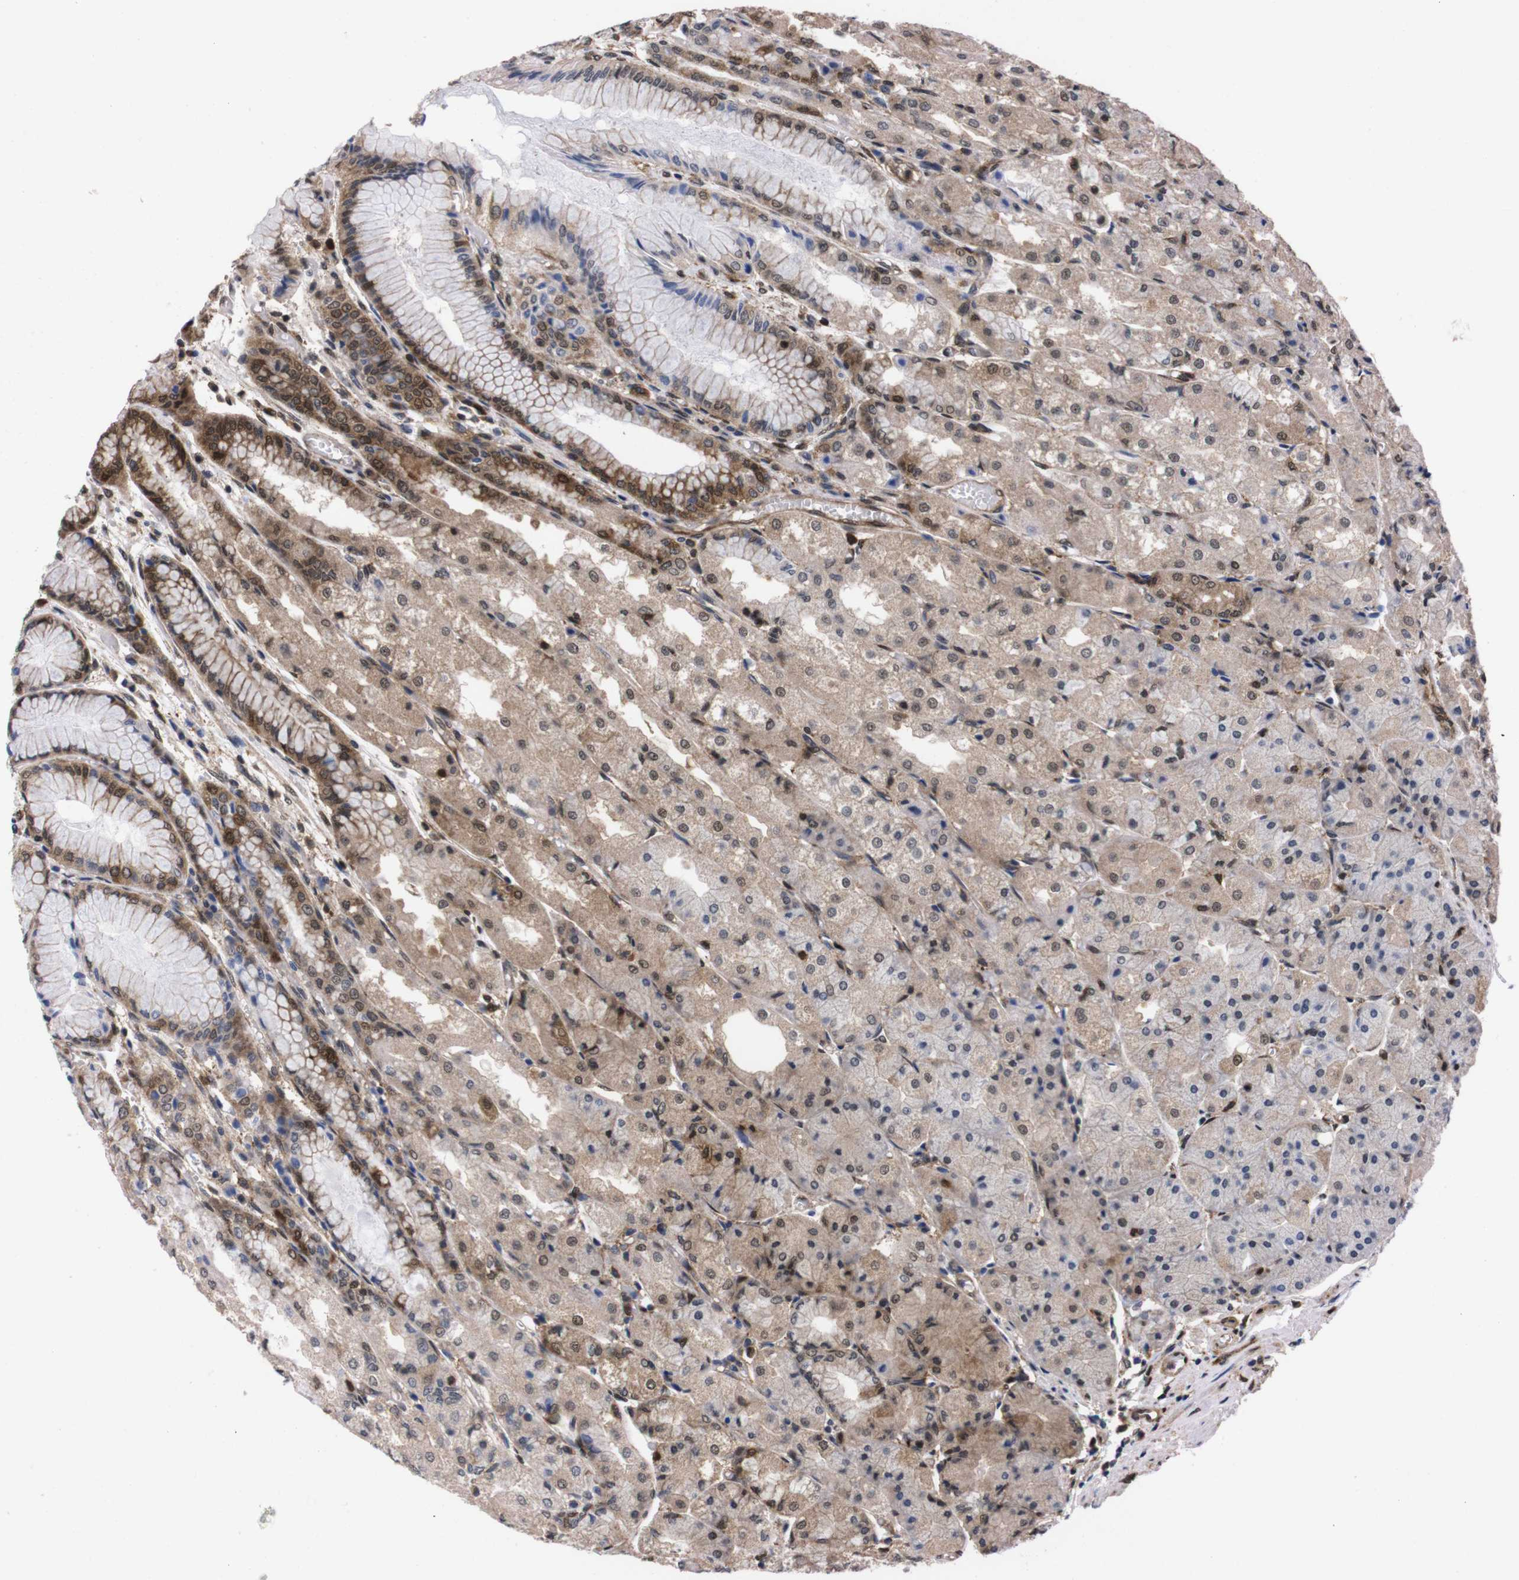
{"staining": {"intensity": "strong", "quantity": "25%-75%", "location": "cytoplasmic/membranous,nuclear"}, "tissue": "stomach", "cell_type": "Glandular cells", "image_type": "normal", "snomed": [{"axis": "morphology", "description": "Normal tissue, NOS"}, {"axis": "topography", "description": "Stomach, upper"}], "caption": "An image of stomach stained for a protein shows strong cytoplasmic/membranous,nuclear brown staining in glandular cells.", "gene": "UBQLN2", "patient": {"sex": "male", "age": 72}}